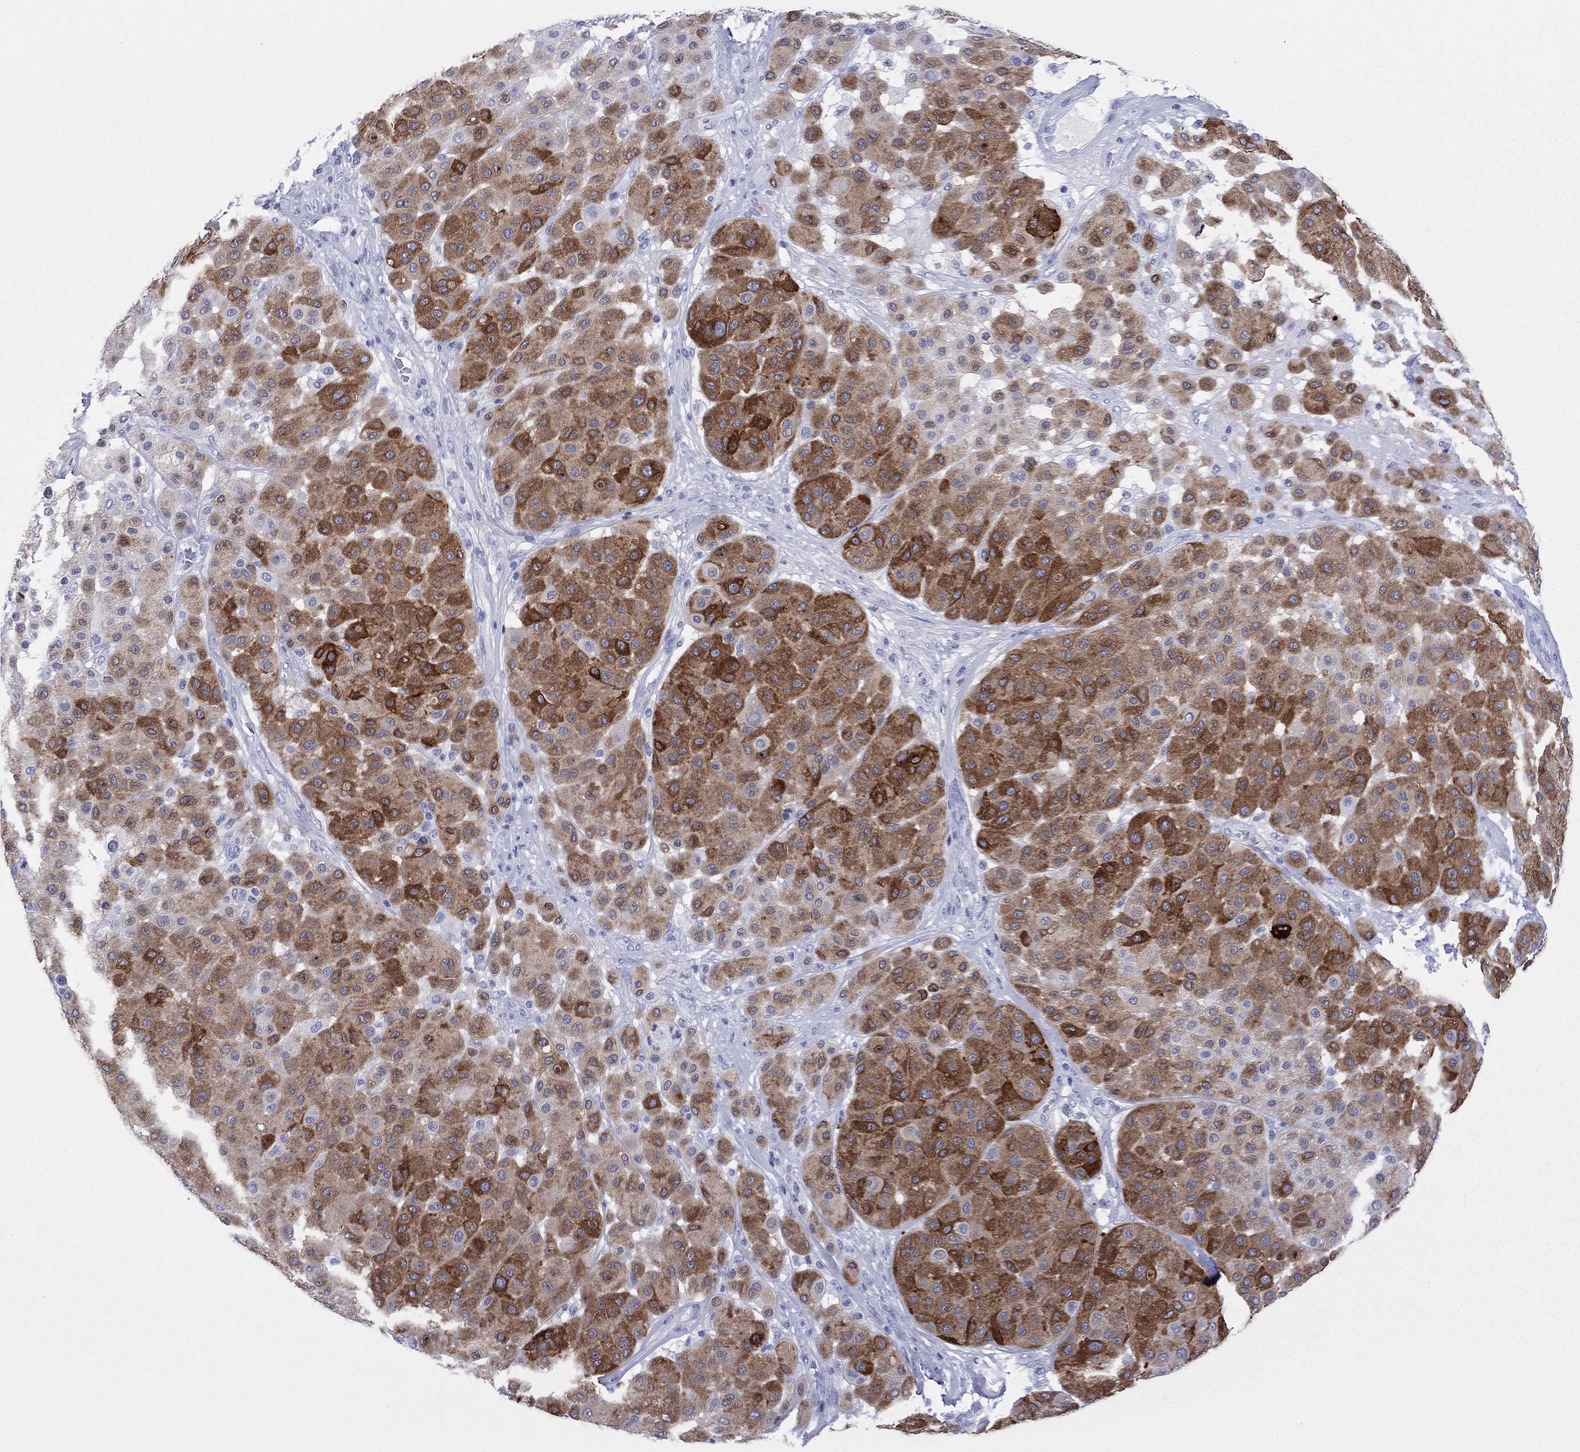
{"staining": {"intensity": "strong", "quantity": "25%-75%", "location": "cytoplasmic/membranous"}, "tissue": "melanoma", "cell_type": "Tumor cells", "image_type": "cancer", "snomed": [{"axis": "morphology", "description": "Malignant melanoma, Metastatic site"}, {"axis": "topography", "description": "Smooth muscle"}], "caption": "Malignant melanoma (metastatic site) tissue displays strong cytoplasmic/membranous positivity in about 25%-75% of tumor cells", "gene": "MLANA", "patient": {"sex": "male", "age": 41}}